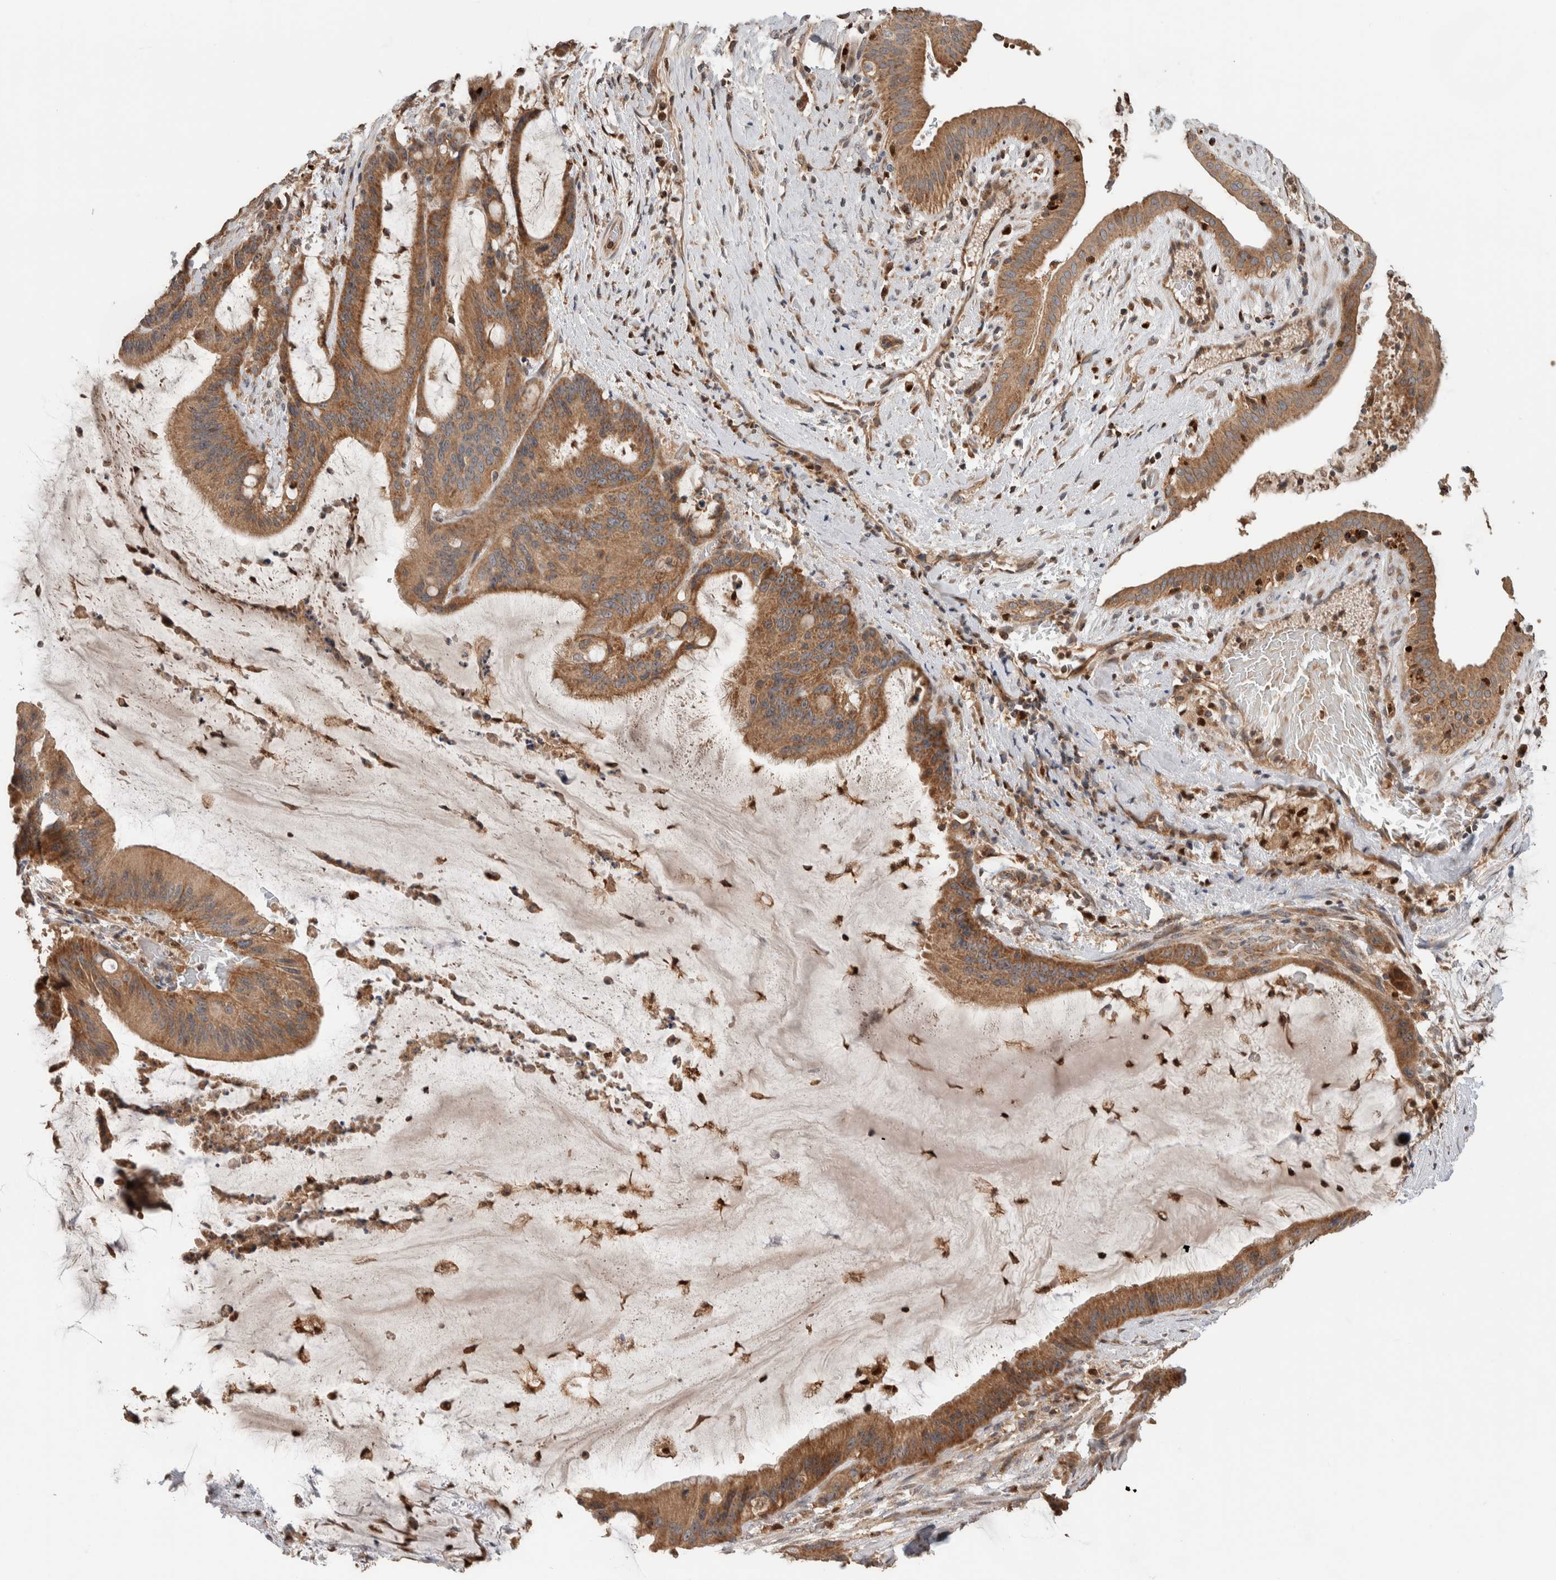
{"staining": {"intensity": "moderate", "quantity": ">75%", "location": "cytoplasmic/membranous"}, "tissue": "liver cancer", "cell_type": "Tumor cells", "image_type": "cancer", "snomed": [{"axis": "morphology", "description": "Normal tissue, NOS"}, {"axis": "morphology", "description": "Cholangiocarcinoma"}, {"axis": "topography", "description": "Liver"}, {"axis": "topography", "description": "Peripheral nerve tissue"}], "caption": "Moderate cytoplasmic/membranous protein staining is seen in approximately >75% of tumor cells in liver cancer.", "gene": "VPS53", "patient": {"sex": "female", "age": 73}}